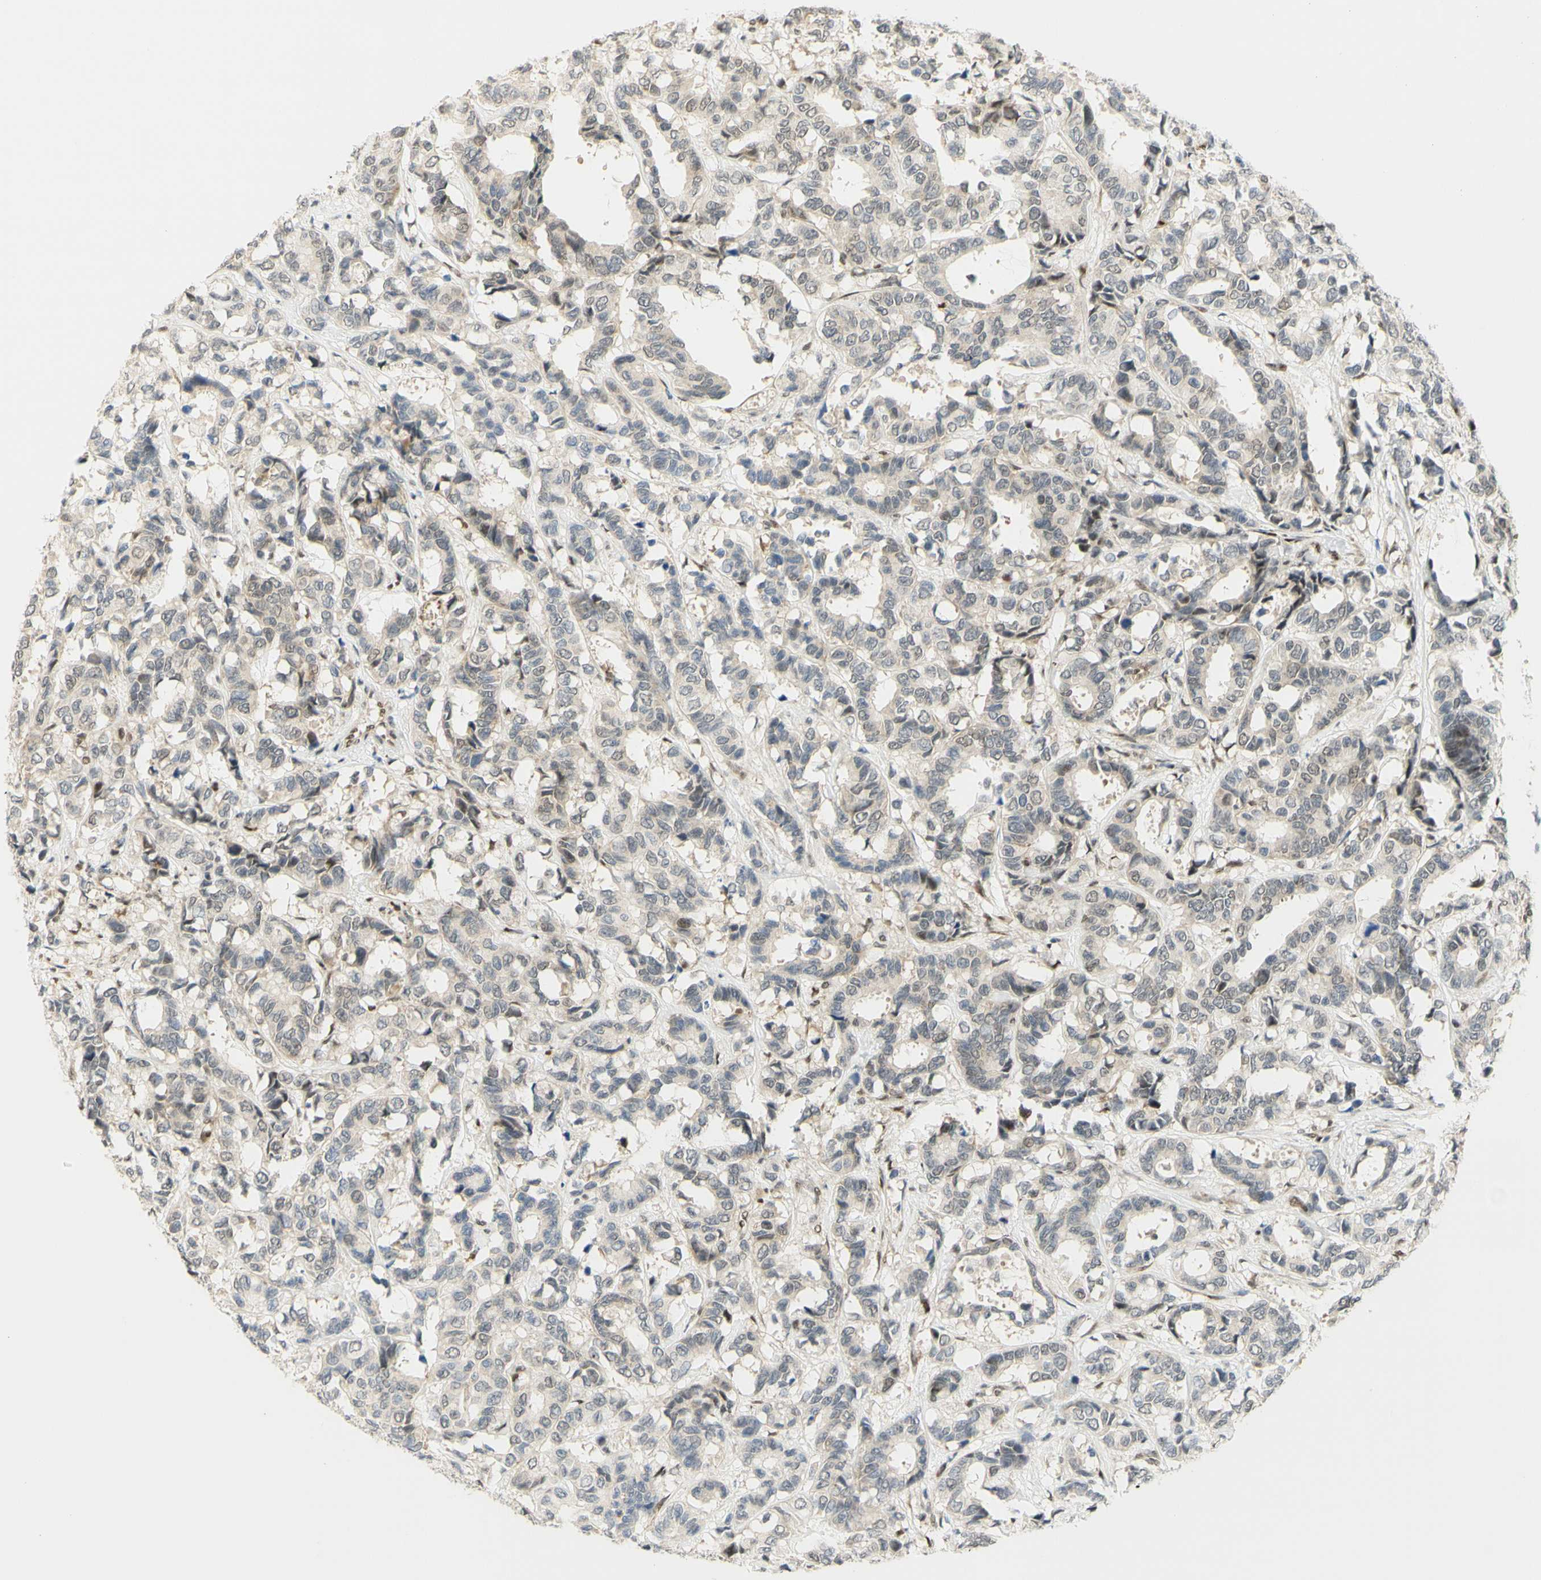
{"staining": {"intensity": "weak", "quantity": "<25%", "location": "cytoplasmic/membranous"}, "tissue": "breast cancer", "cell_type": "Tumor cells", "image_type": "cancer", "snomed": [{"axis": "morphology", "description": "Duct carcinoma"}, {"axis": "topography", "description": "Breast"}], "caption": "DAB (3,3'-diaminobenzidine) immunohistochemical staining of breast cancer displays no significant expression in tumor cells.", "gene": "DDX1", "patient": {"sex": "female", "age": 87}}